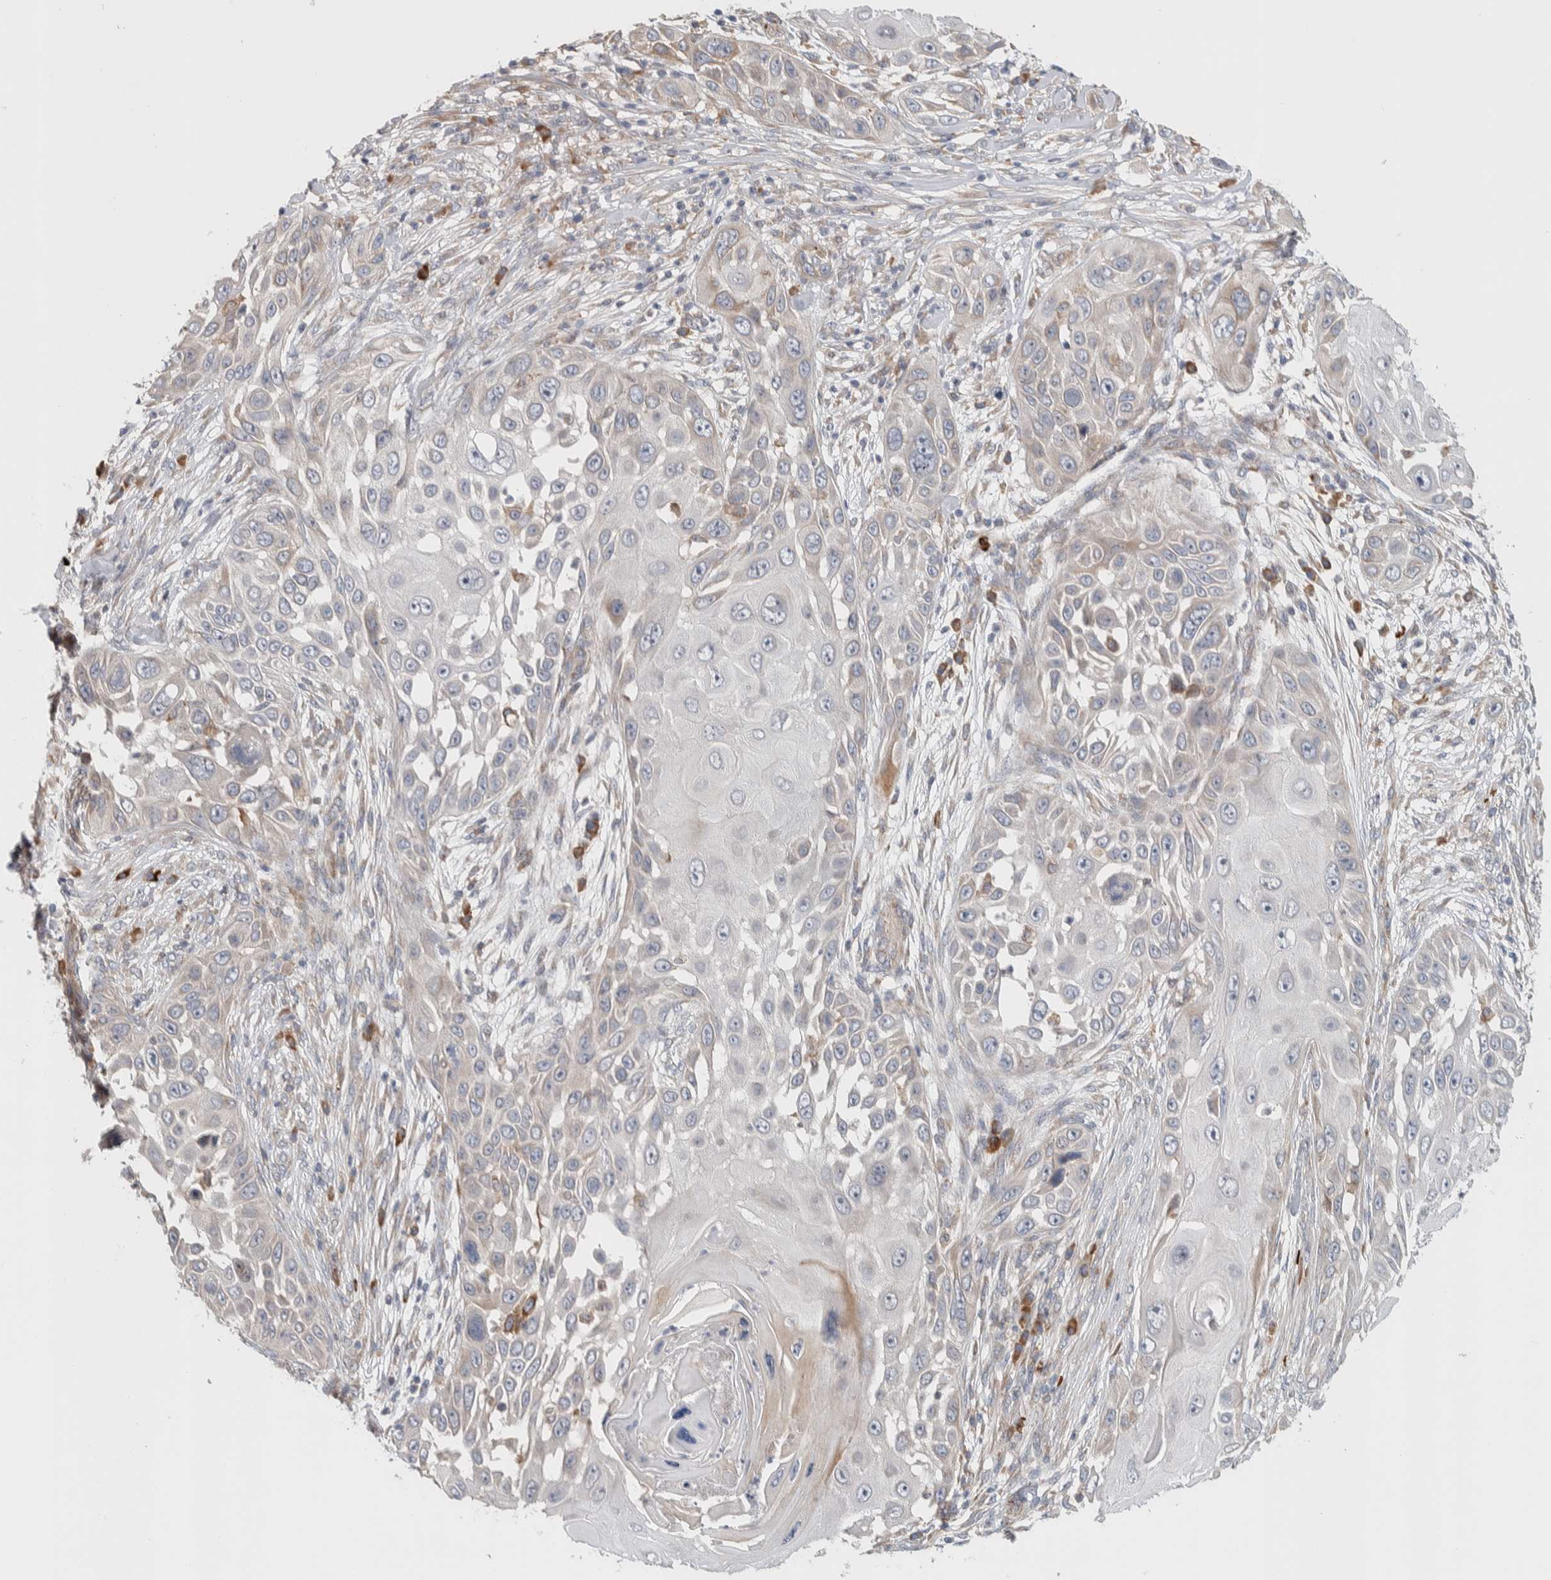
{"staining": {"intensity": "weak", "quantity": "<25%", "location": "cytoplasmic/membranous"}, "tissue": "skin cancer", "cell_type": "Tumor cells", "image_type": "cancer", "snomed": [{"axis": "morphology", "description": "Squamous cell carcinoma, NOS"}, {"axis": "topography", "description": "Skin"}], "caption": "This image is of skin cancer stained with immunohistochemistry (IHC) to label a protein in brown with the nuclei are counter-stained blue. There is no positivity in tumor cells.", "gene": "ADCY8", "patient": {"sex": "female", "age": 44}}